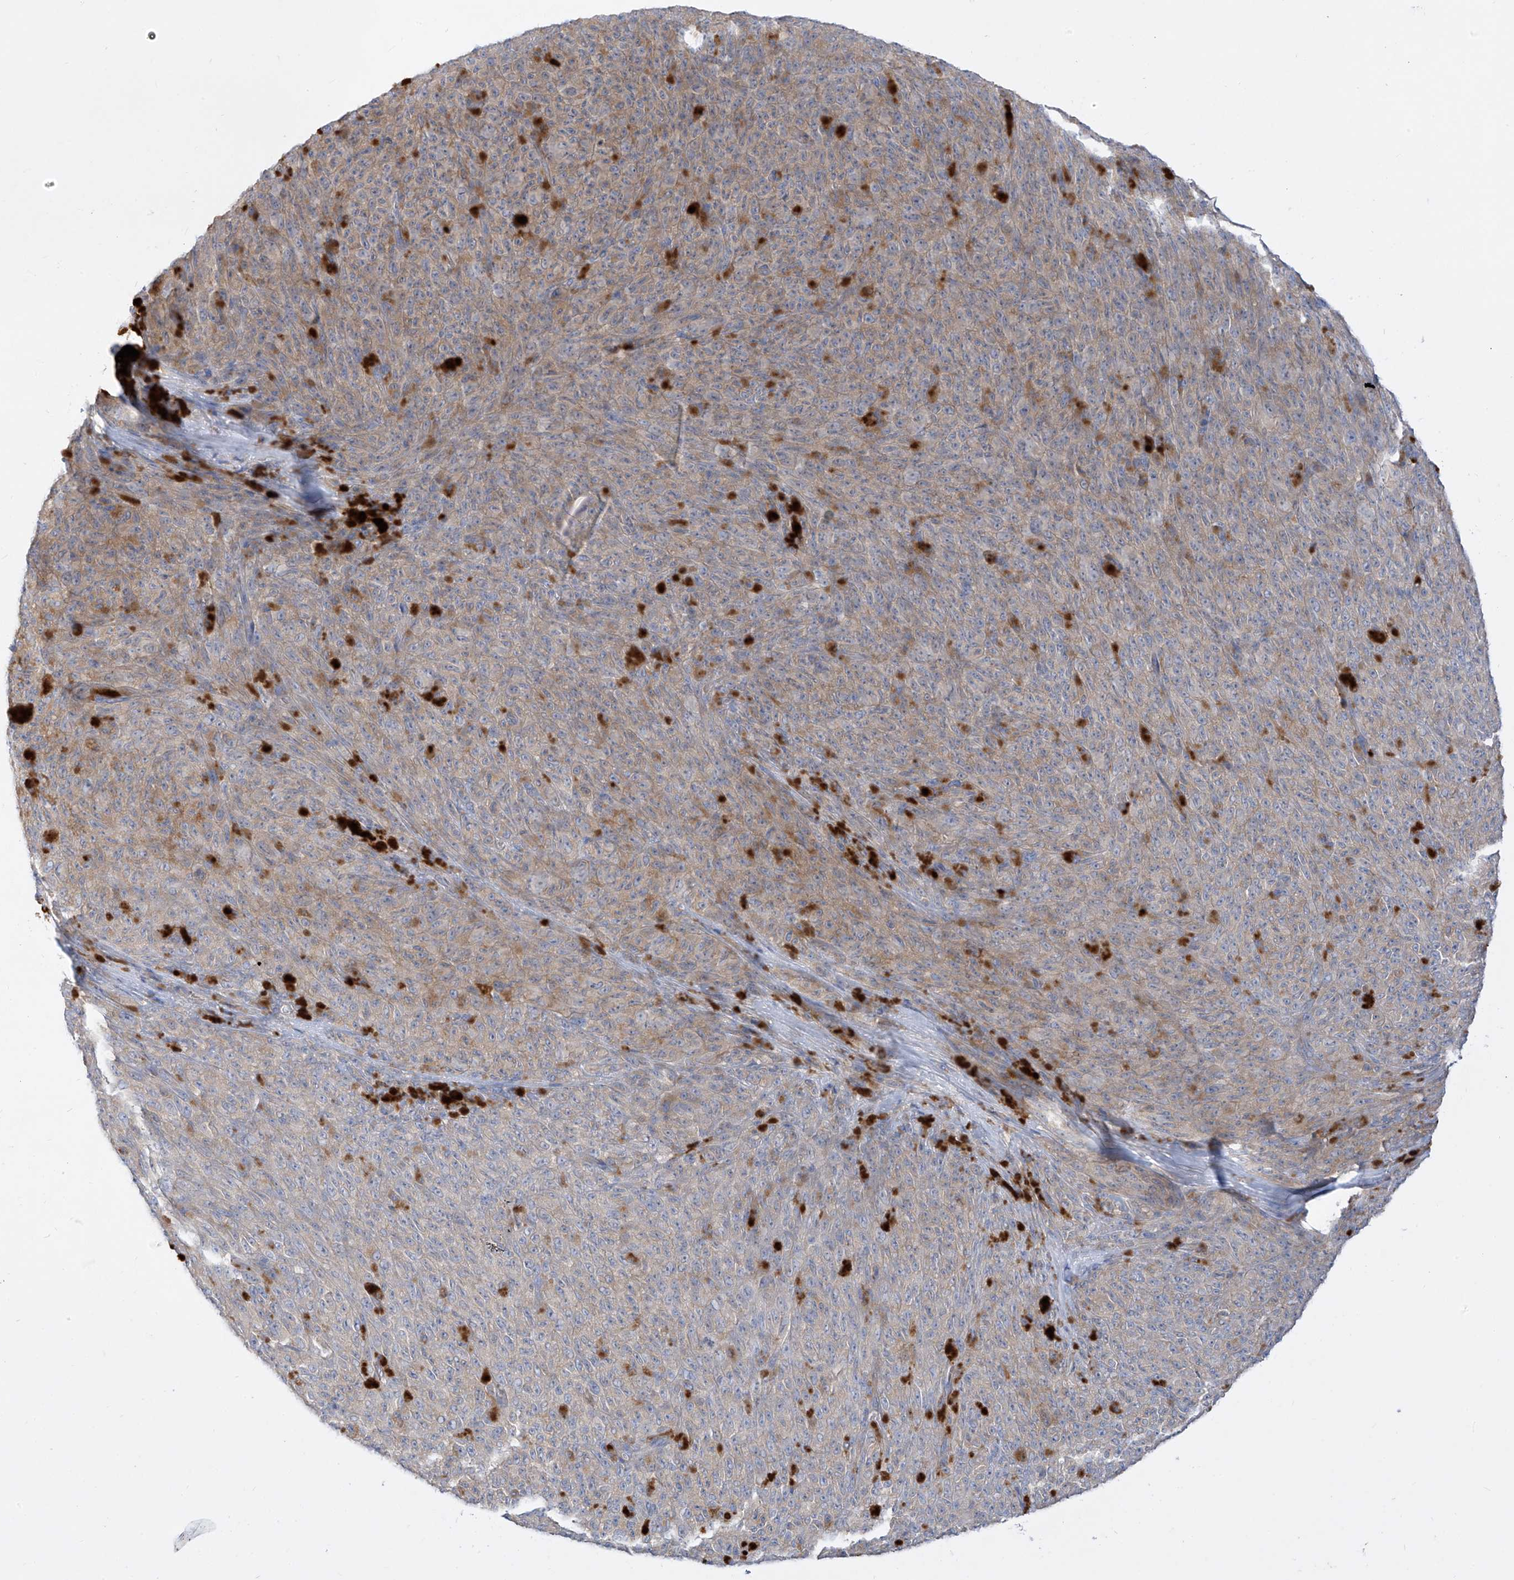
{"staining": {"intensity": "weak", "quantity": "25%-75%", "location": "cytoplasmic/membranous"}, "tissue": "melanoma", "cell_type": "Tumor cells", "image_type": "cancer", "snomed": [{"axis": "morphology", "description": "Malignant melanoma, NOS"}, {"axis": "topography", "description": "Skin"}], "caption": "Tumor cells exhibit low levels of weak cytoplasmic/membranous positivity in approximately 25%-75% of cells in melanoma.", "gene": "DGKQ", "patient": {"sex": "female", "age": 82}}